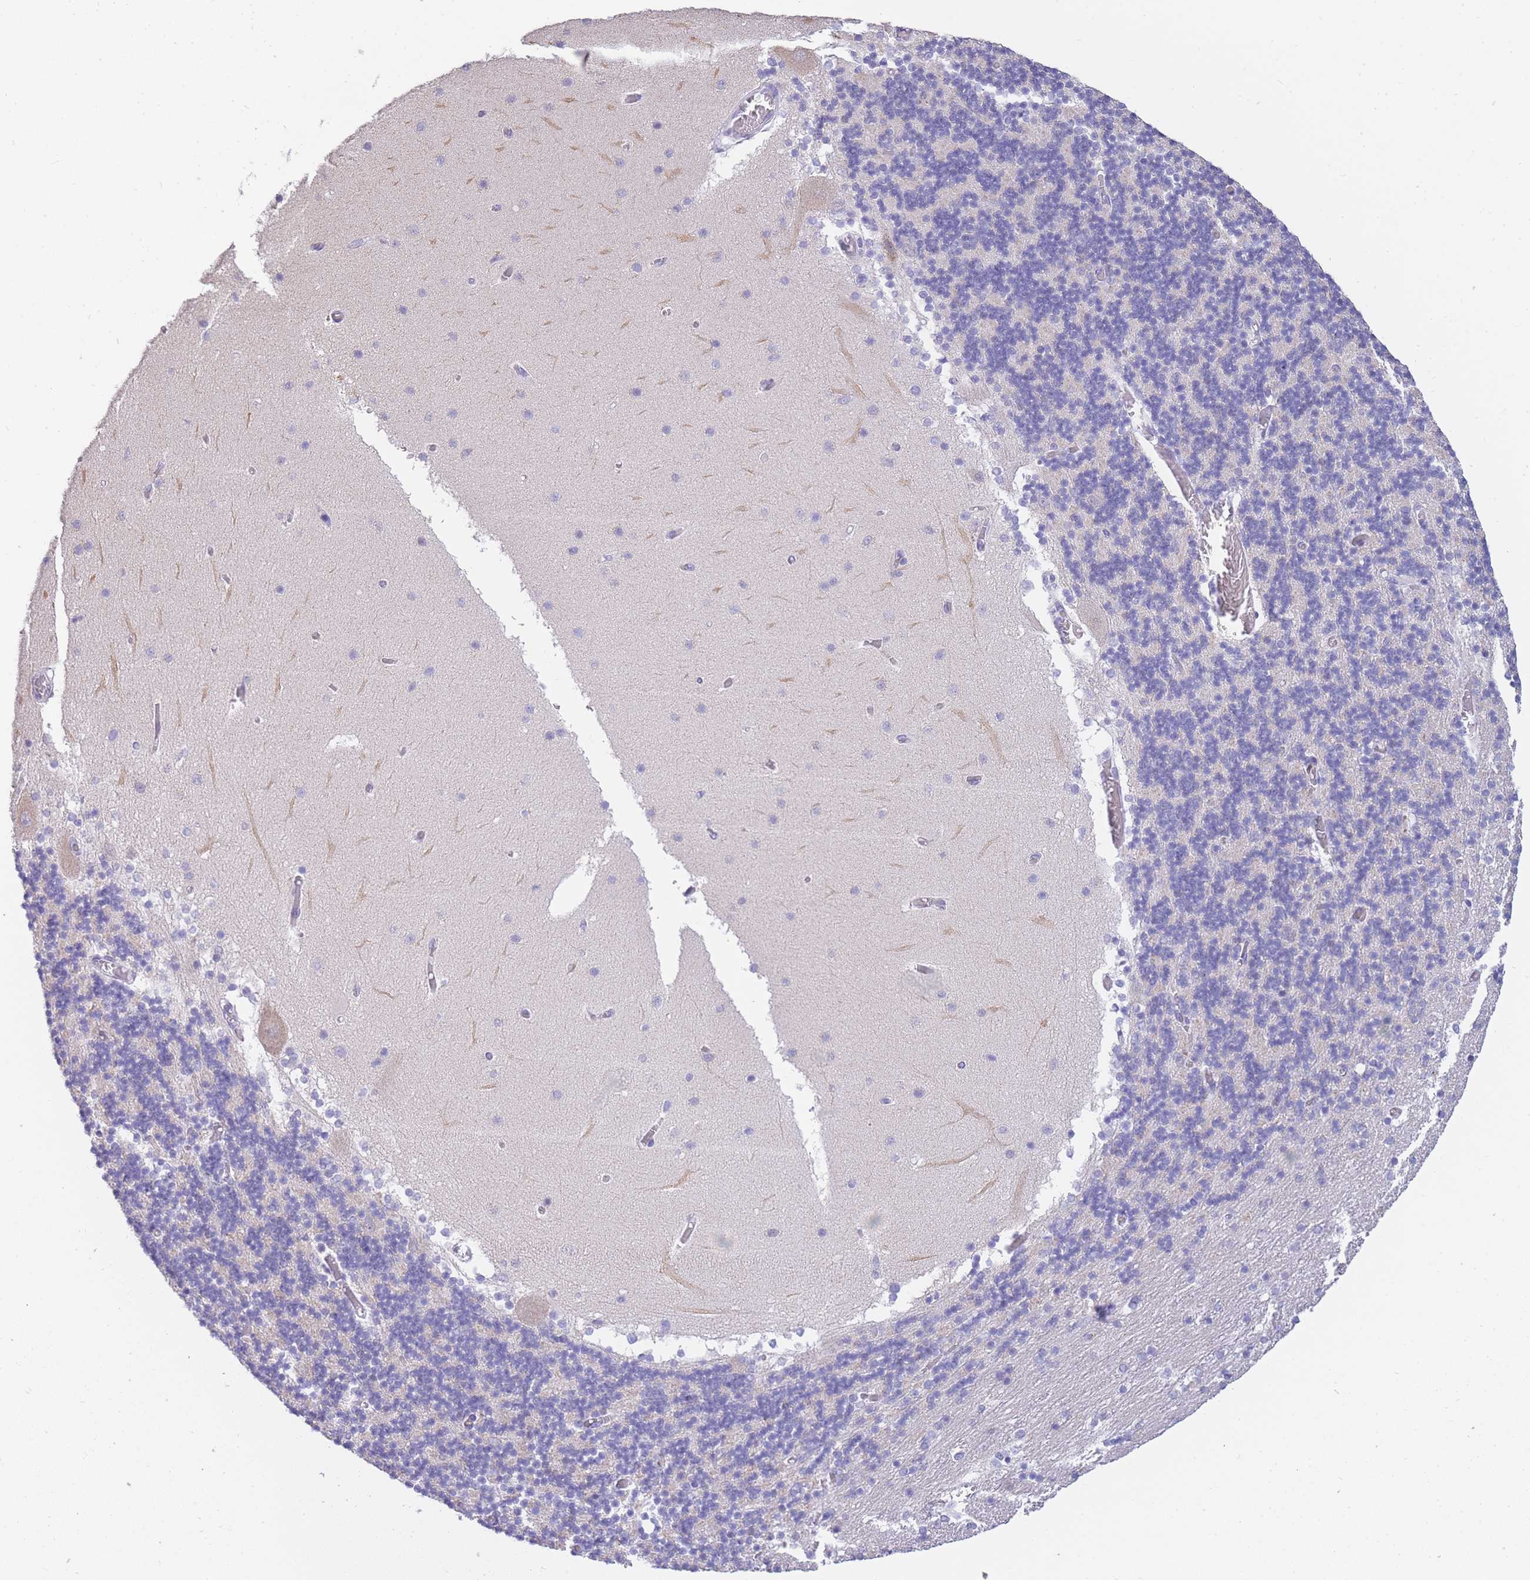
{"staining": {"intensity": "weak", "quantity": "<25%", "location": "cytoplasmic/membranous"}, "tissue": "cerebellum", "cell_type": "Cells in granular layer", "image_type": "normal", "snomed": [{"axis": "morphology", "description": "Normal tissue, NOS"}, {"axis": "topography", "description": "Cerebellum"}], "caption": "The micrograph shows no significant staining in cells in granular layer of cerebellum.", "gene": "FRAT2", "patient": {"sex": "female", "age": 28}}